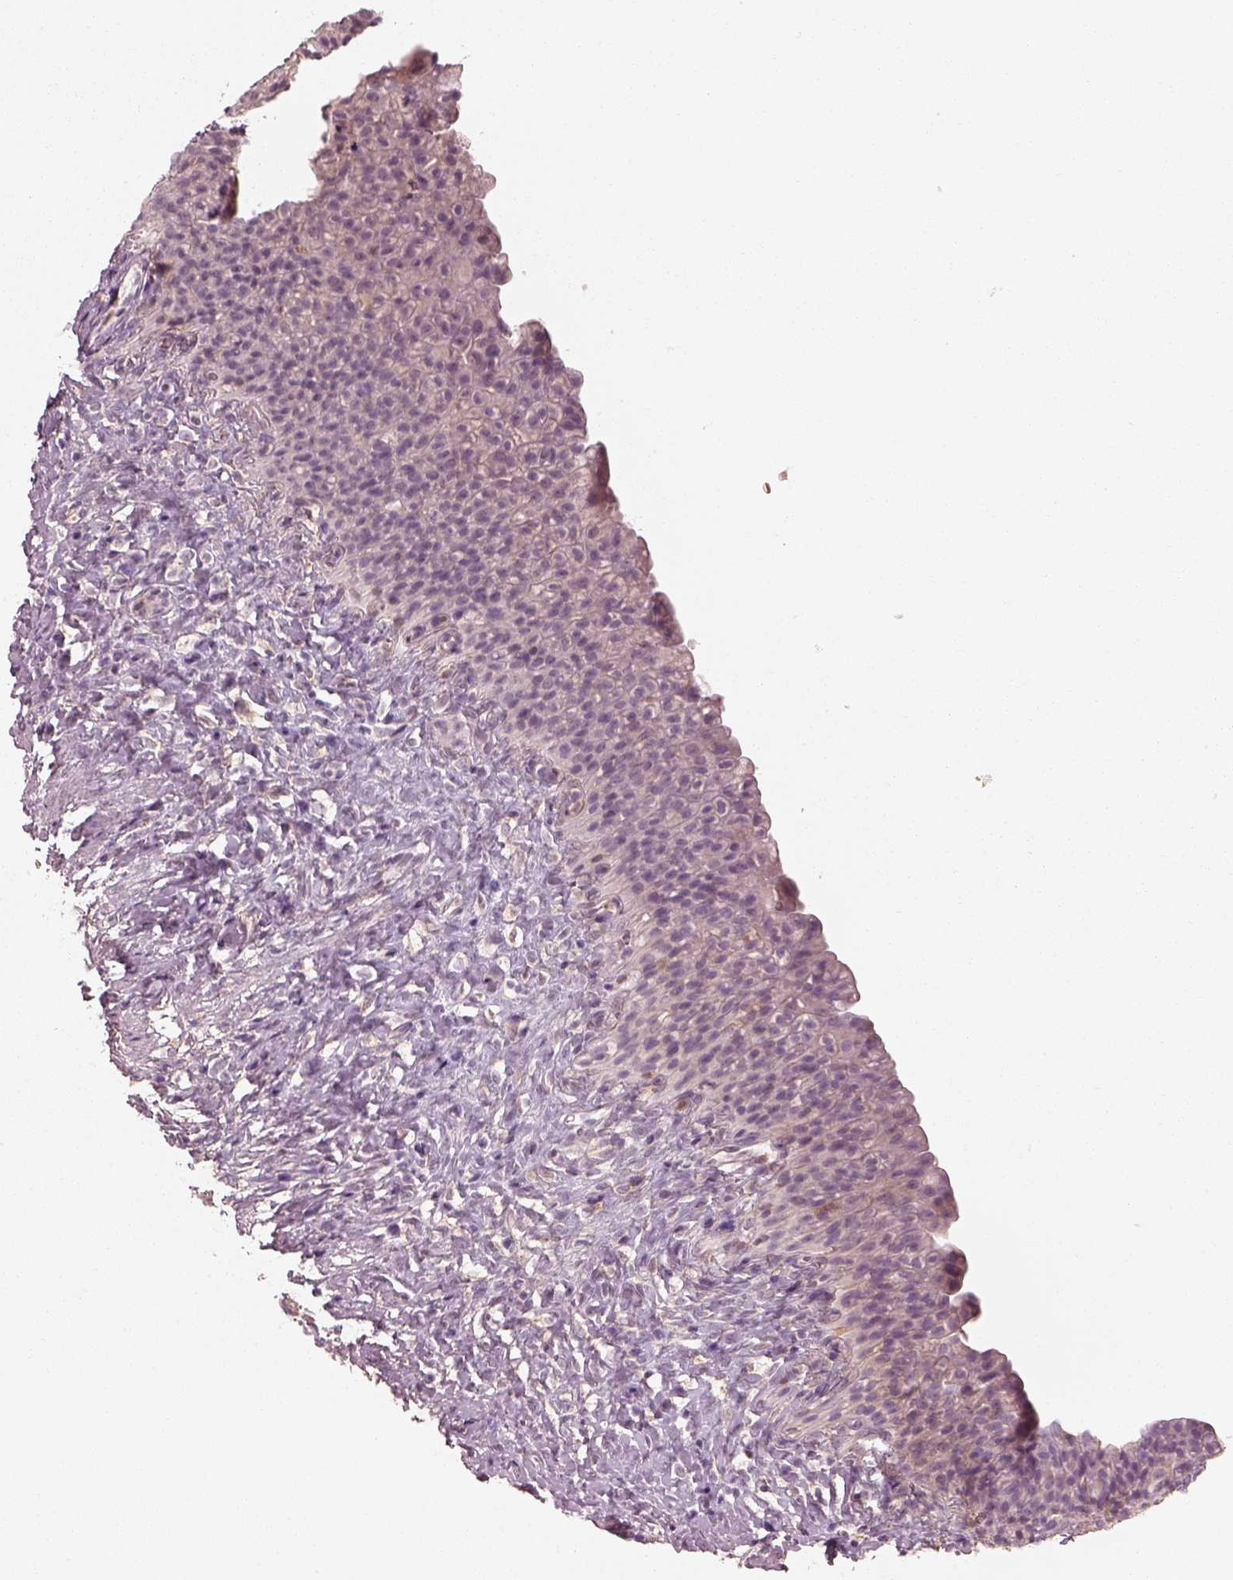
{"staining": {"intensity": "weak", "quantity": "25%-75%", "location": "cytoplasmic/membranous"}, "tissue": "urinary bladder", "cell_type": "Urothelial cells", "image_type": "normal", "snomed": [{"axis": "morphology", "description": "Normal tissue, NOS"}, {"axis": "topography", "description": "Urinary bladder"}], "caption": "DAB immunohistochemical staining of unremarkable urinary bladder demonstrates weak cytoplasmic/membranous protein staining in about 25%-75% of urothelial cells. (brown staining indicates protein expression, while blue staining denotes nuclei).", "gene": "PRKACG", "patient": {"sex": "male", "age": 76}}